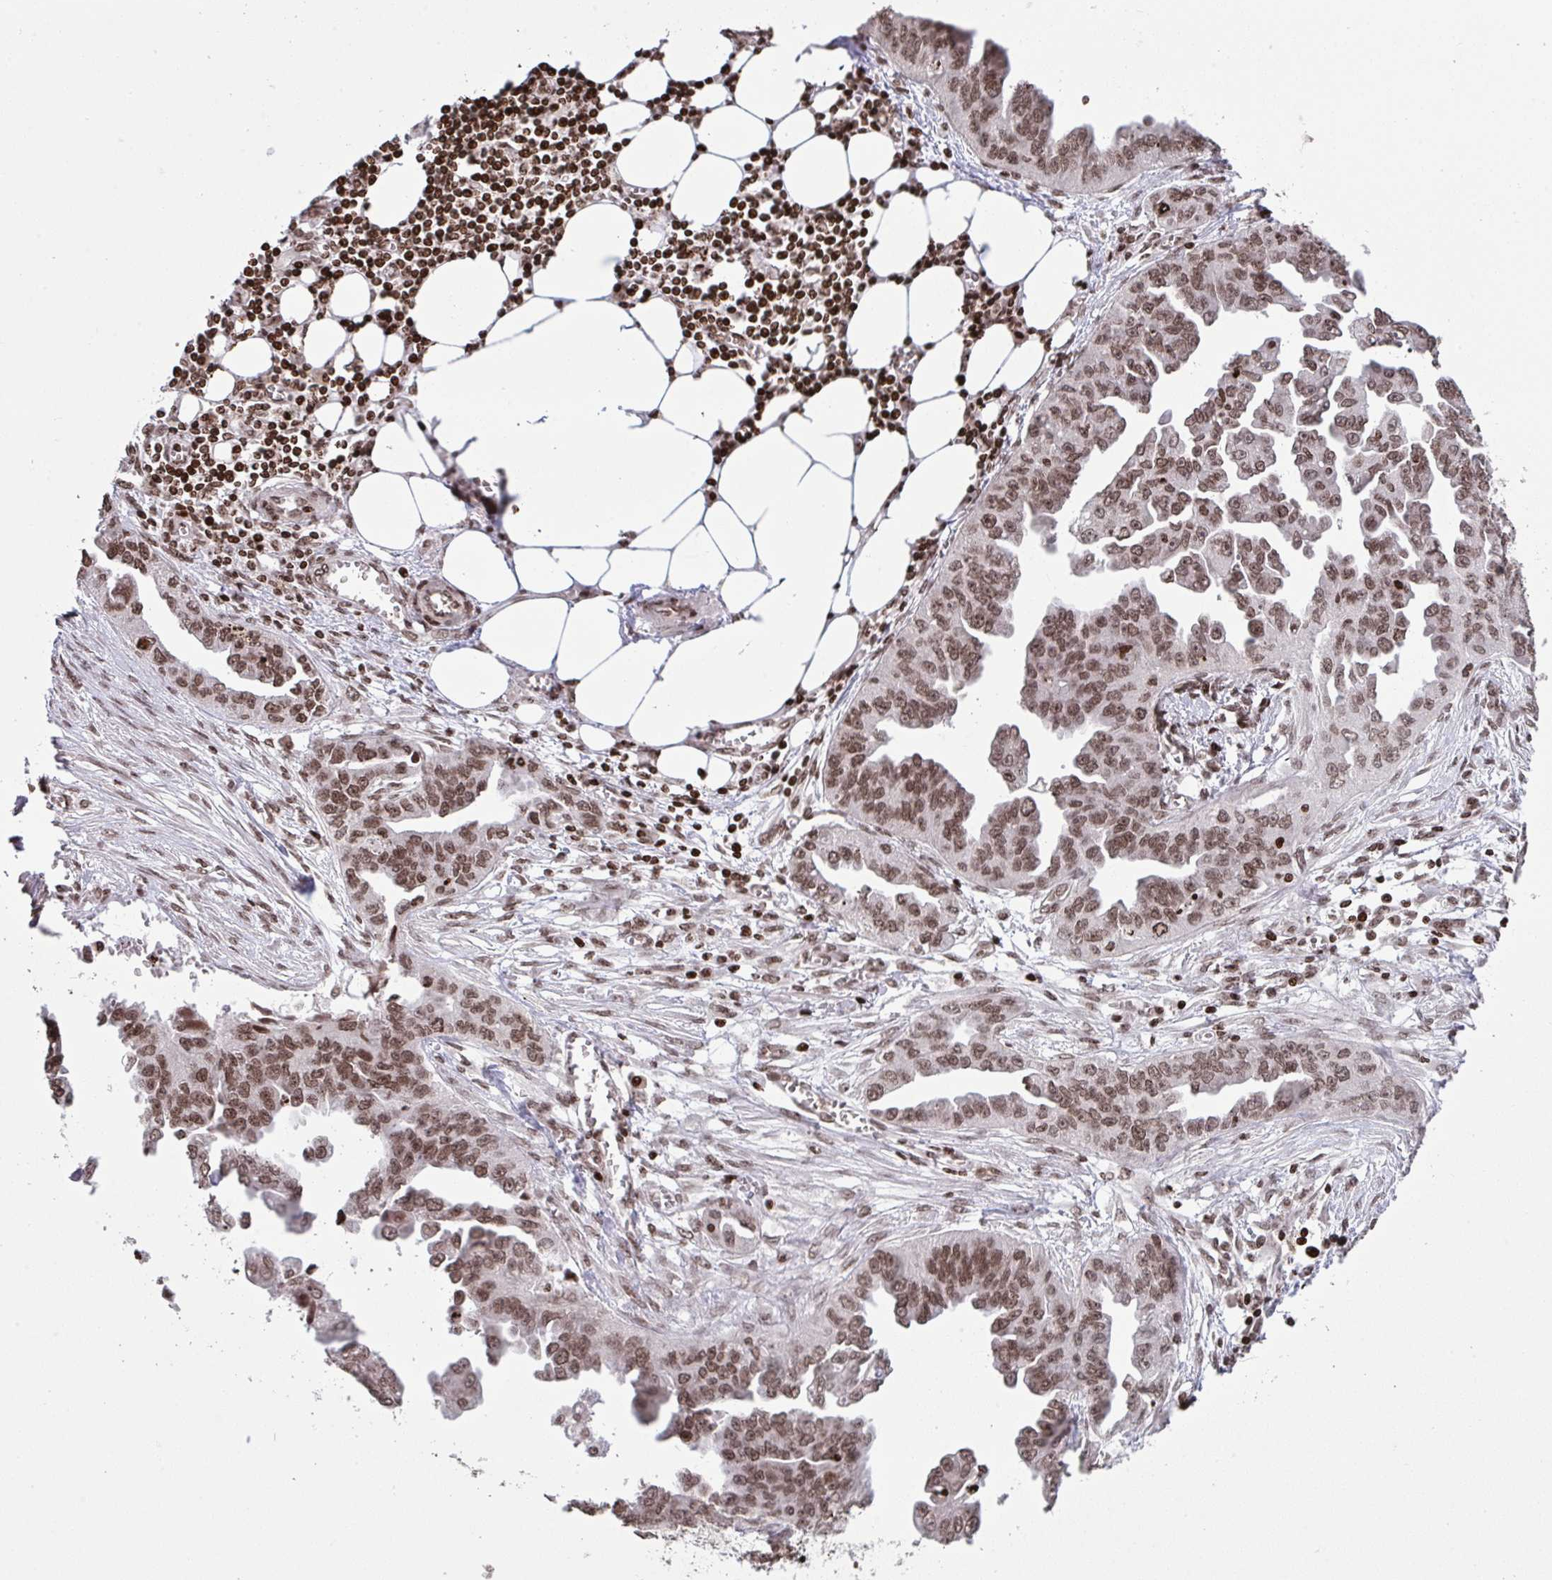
{"staining": {"intensity": "moderate", "quantity": ">75%", "location": "nuclear"}, "tissue": "ovarian cancer", "cell_type": "Tumor cells", "image_type": "cancer", "snomed": [{"axis": "morphology", "description": "Cystadenocarcinoma, serous, NOS"}, {"axis": "topography", "description": "Ovary"}], "caption": "Protein staining of ovarian cancer (serous cystadenocarcinoma) tissue displays moderate nuclear staining in approximately >75% of tumor cells.", "gene": "NIP7", "patient": {"sex": "female", "age": 75}}